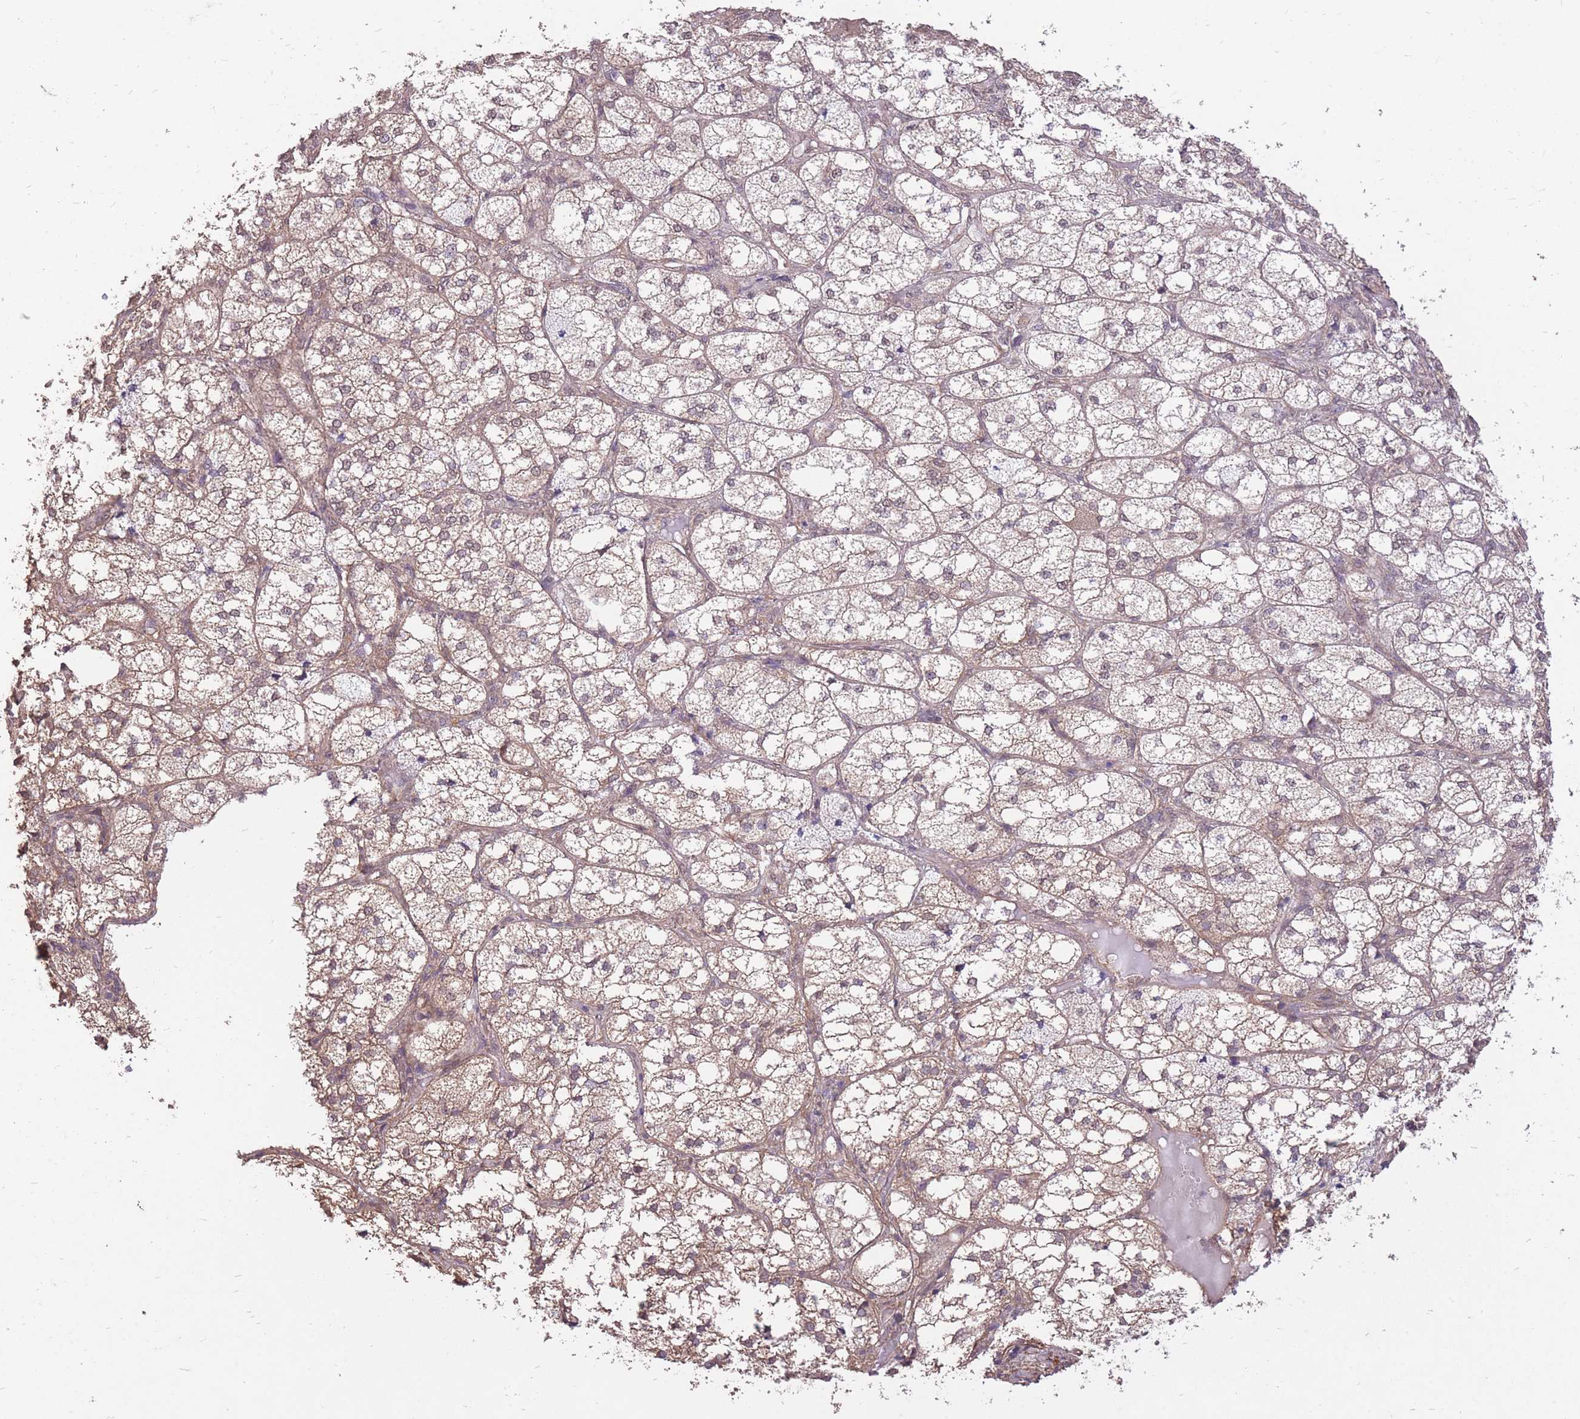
{"staining": {"intensity": "moderate", "quantity": "25%-75%", "location": "cytoplasmic/membranous"}, "tissue": "adrenal gland", "cell_type": "Glandular cells", "image_type": "normal", "snomed": [{"axis": "morphology", "description": "Normal tissue, NOS"}, {"axis": "topography", "description": "Adrenal gland"}], "caption": "Moderate cytoplasmic/membranous positivity is identified in about 25%-75% of glandular cells in benign adrenal gland.", "gene": "DYNC1LI2", "patient": {"sex": "female", "age": 61}}